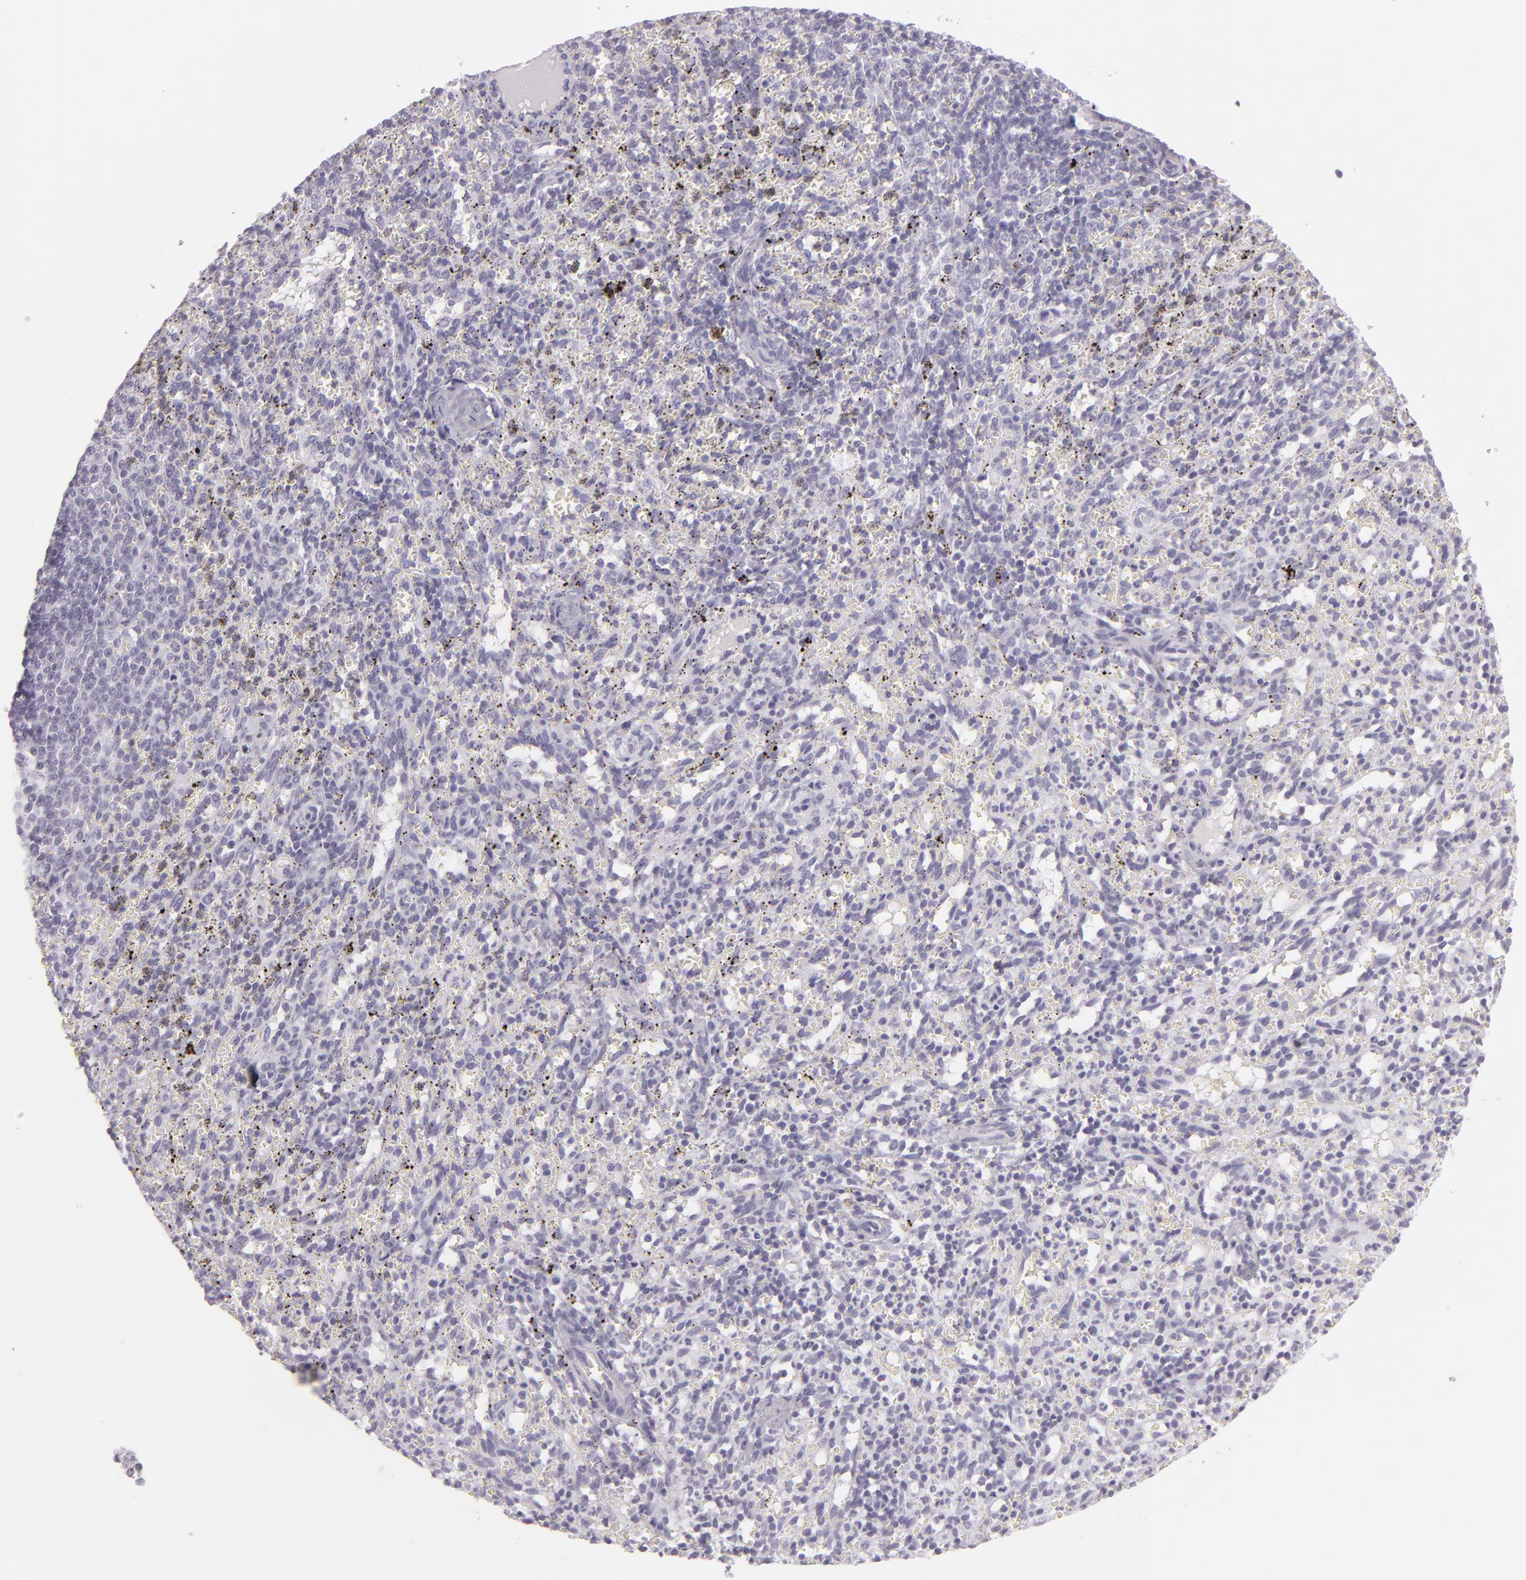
{"staining": {"intensity": "negative", "quantity": "none", "location": "none"}, "tissue": "spleen", "cell_type": "Cells in red pulp", "image_type": "normal", "snomed": [{"axis": "morphology", "description": "Normal tissue, NOS"}, {"axis": "topography", "description": "Spleen"}], "caption": "IHC of benign human spleen reveals no staining in cells in red pulp.", "gene": "MCM3", "patient": {"sex": "female", "age": 10}}